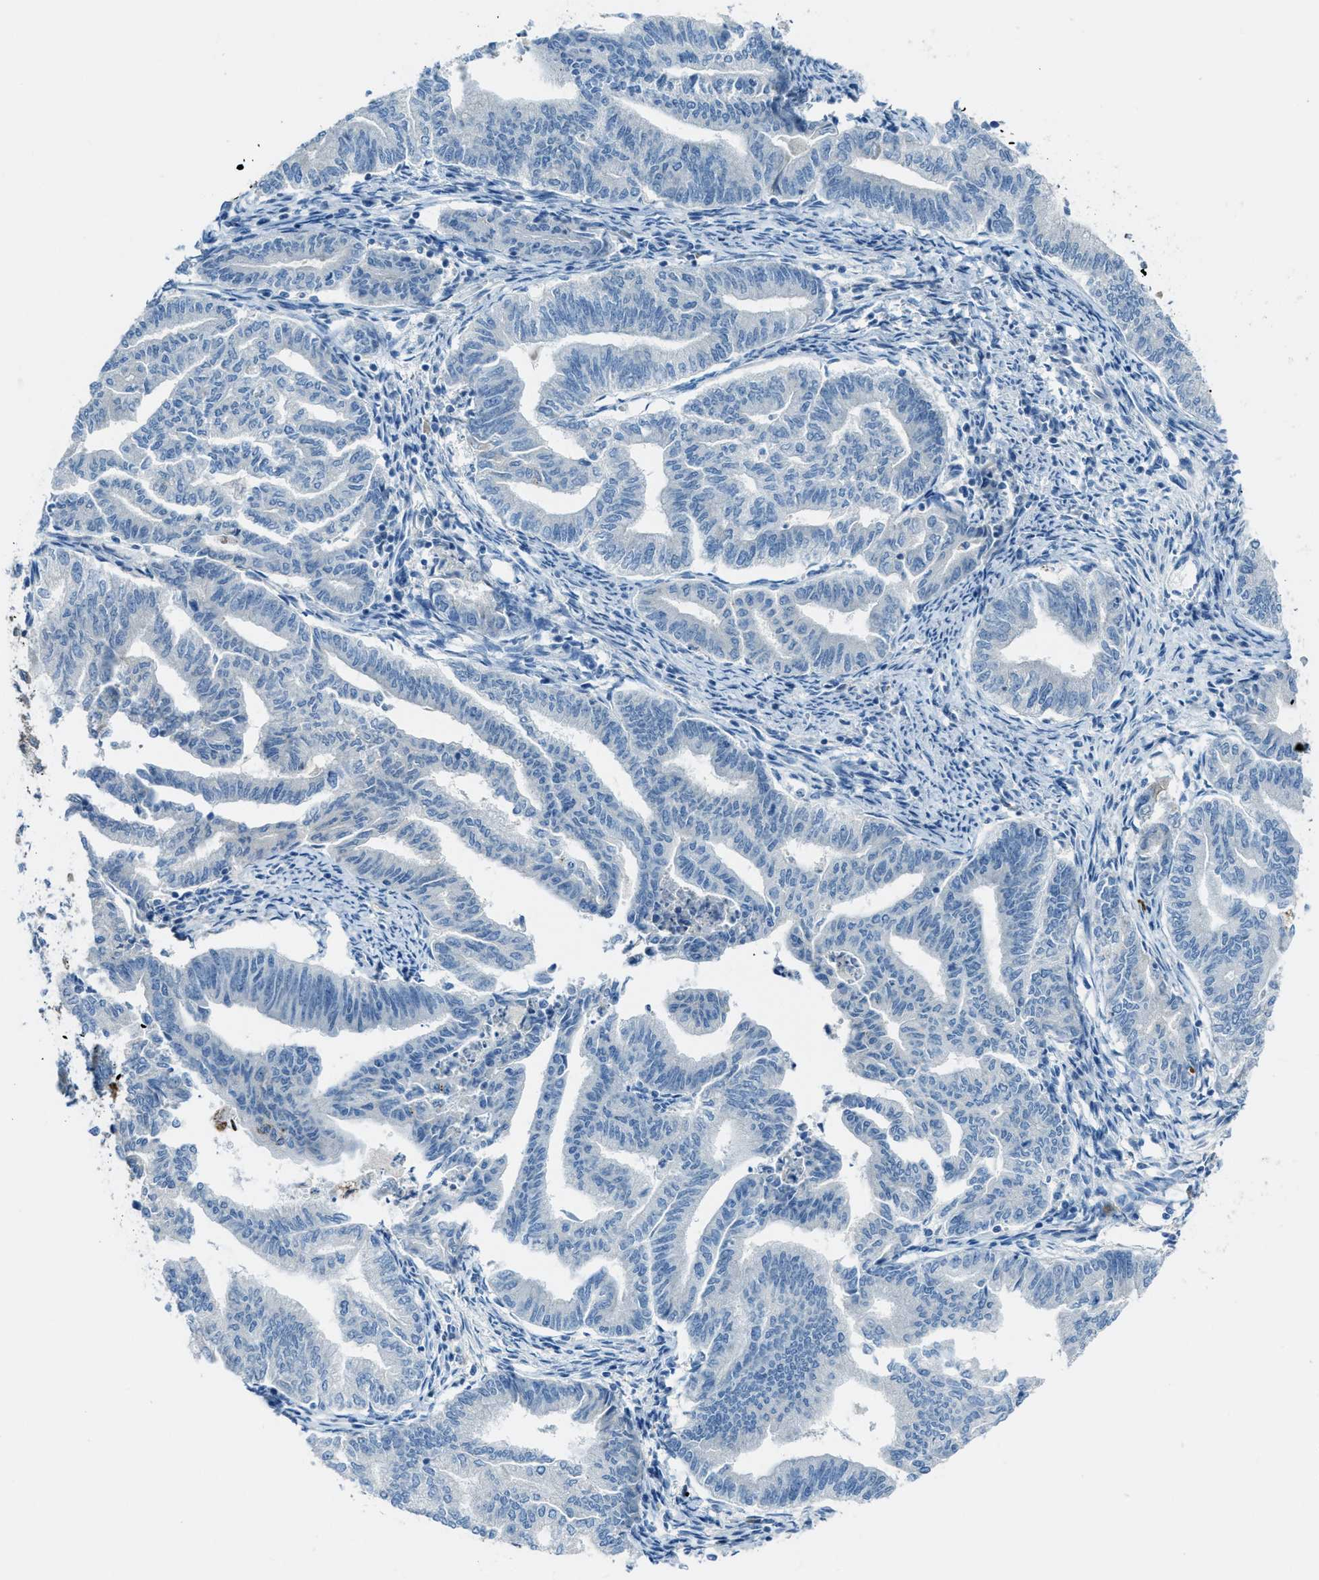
{"staining": {"intensity": "negative", "quantity": "none", "location": "none"}, "tissue": "endometrial cancer", "cell_type": "Tumor cells", "image_type": "cancer", "snomed": [{"axis": "morphology", "description": "Adenocarcinoma, NOS"}, {"axis": "topography", "description": "Endometrium"}], "caption": "Endometrial adenocarcinoma stained for a protein using IHC reveals no positivity tumor cells.", "gene": "CDON", "patient": {"sex": "female", "age": 79}}